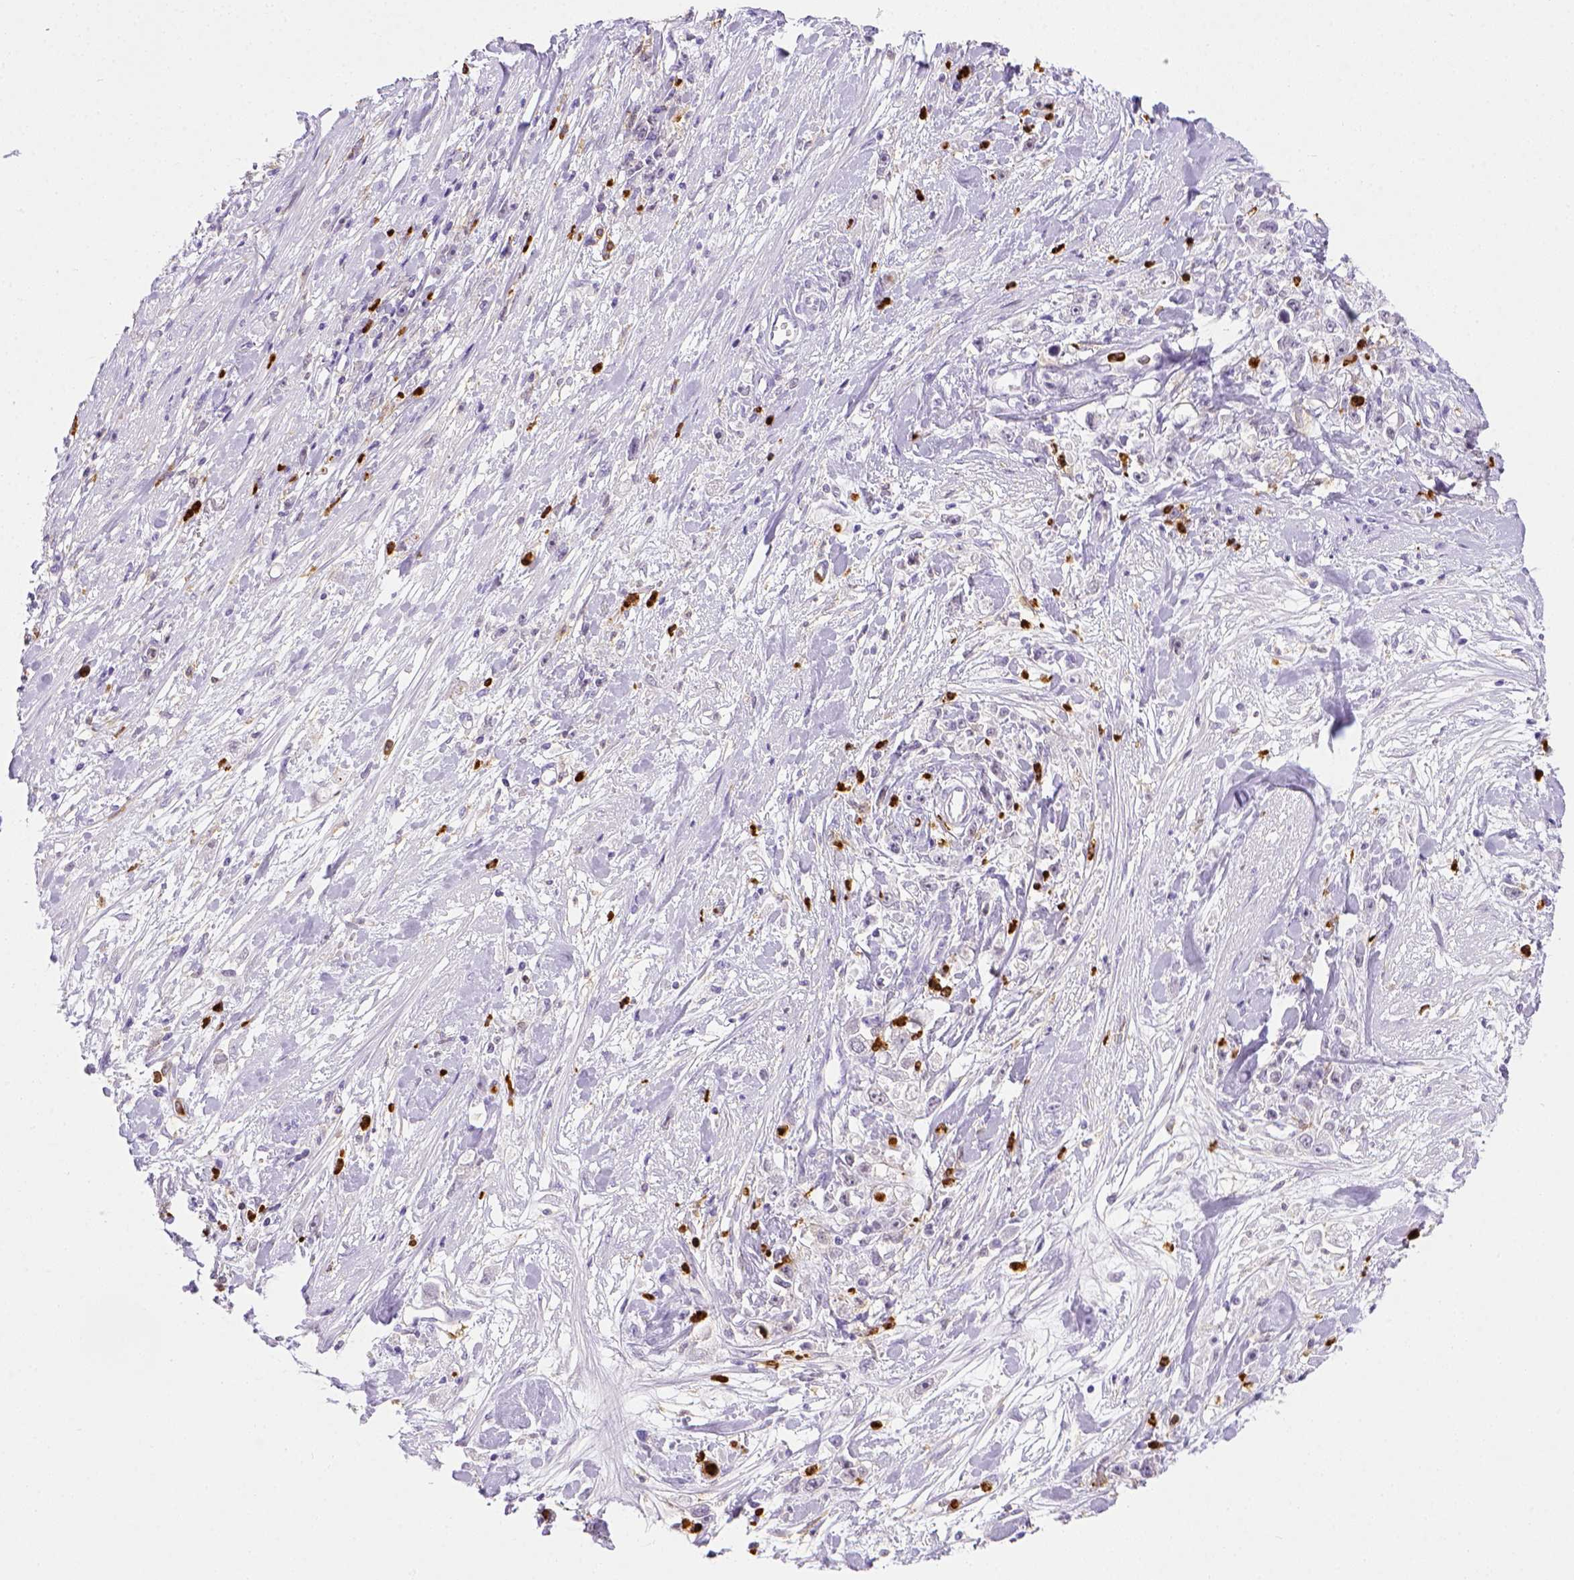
{"staining": {"intensity": "negative", "quantity": "none", "location": "none"}, "tissue": "stomach cancer", "cell_type": "Tumor cells", "image_type": "cancer", "snomed": [{"axis": "morphology", "description": "Adenocarcinoma, NOS"}, {"axis": "topography", "description": "Stomach"}], "caption": "Immunohistochemical staining of human adenocarcinoma (stomach) shows no significant expression in tumor cells.", "gene": "ITGAM", "patient": {"sex": "female", "age": 59}}